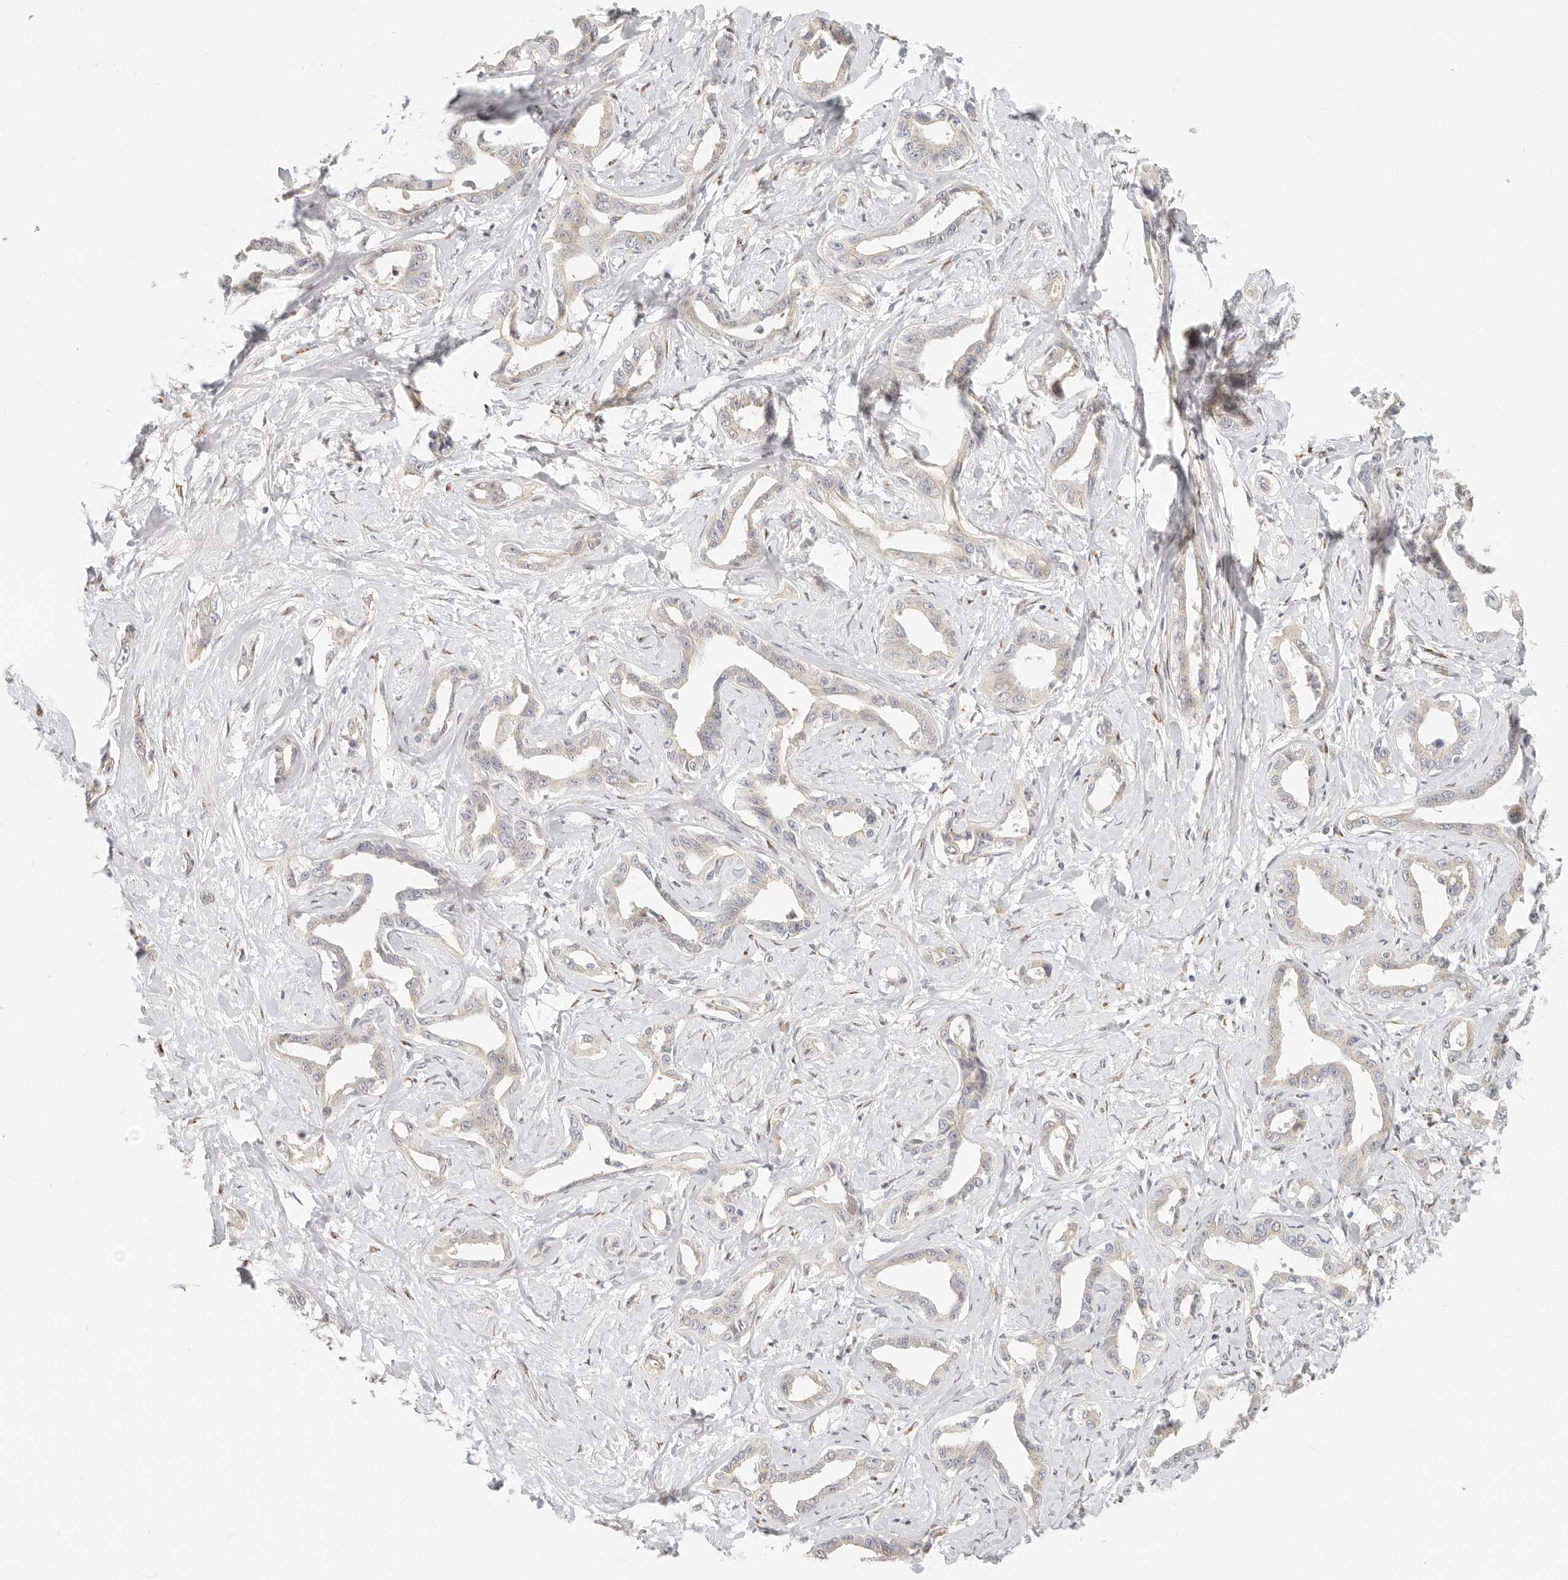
{"staining": {"intensity": "negative", "quantity": "none", "location": "none"}, "tissue": "liver cancer", "cell_type": "Tumor cells", "image_type": "cancer", "snomed": [{"axis": "morphology", "description": "Cholangiocarcinoma"}, {"axis": "topography", "description": "Liver"}], "caption": "Liver cancer was stained to show a protein in brown. There is no significant positivity in tumor cells.", "gene": "FAM20B", "patient": {"sex": "male", "age": 59}}